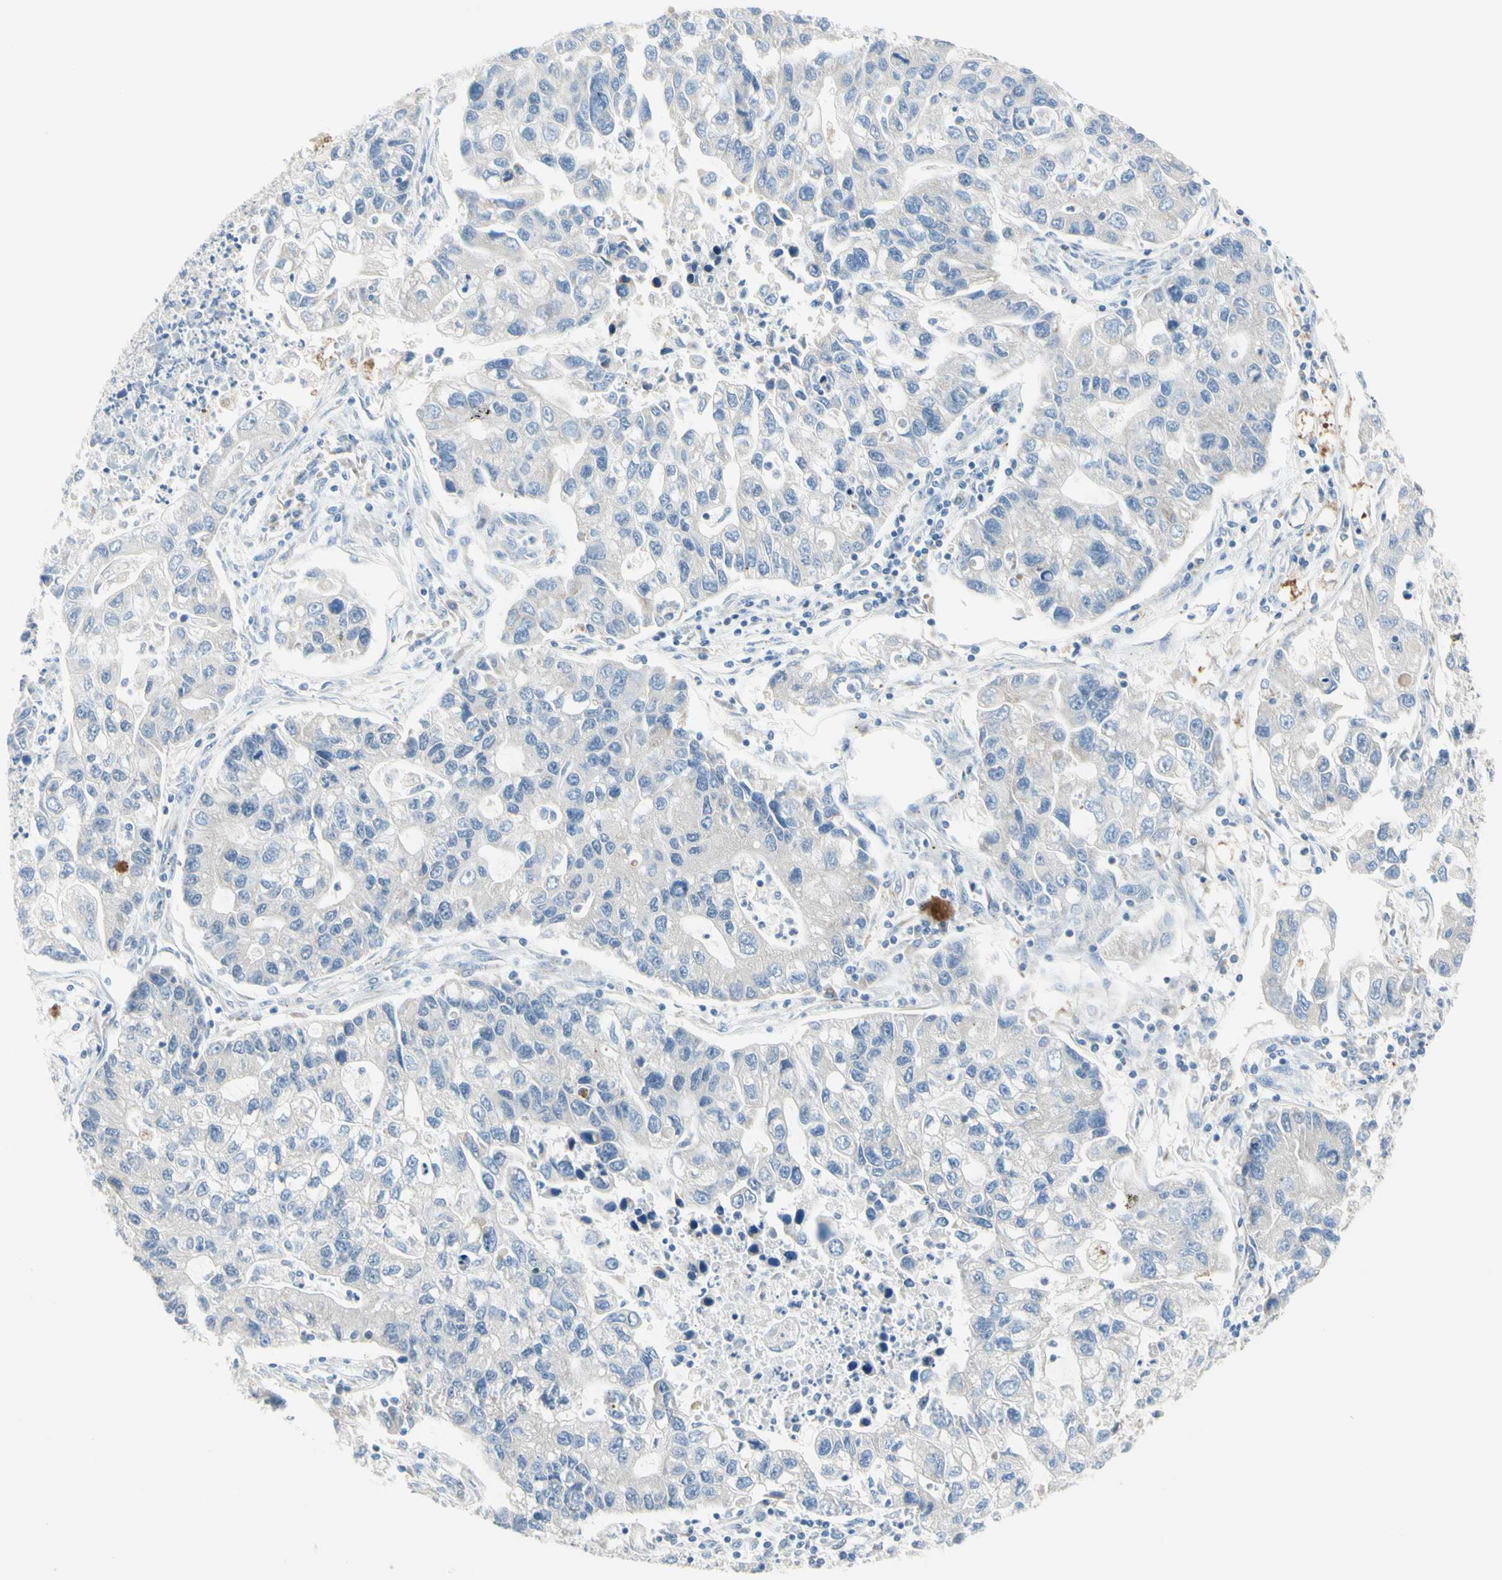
{"staining": {"intensity": "negative", "quantity": "none", "location": "none"}, "tissue": "lung cancer", "cell_type": "Tumor cells", "image_type": "cancer", "snomed": [{"axis": "morphology", "description": "Adenocarcinoma, NOS"}, {"axis": "topography", "description": "Lung"}], "caption": "The histopathology image demonstrates no significant positivity in tumor cells of lung cancer.", "gene": "MFF", "patient": {"sex": "female", "age": 51}}